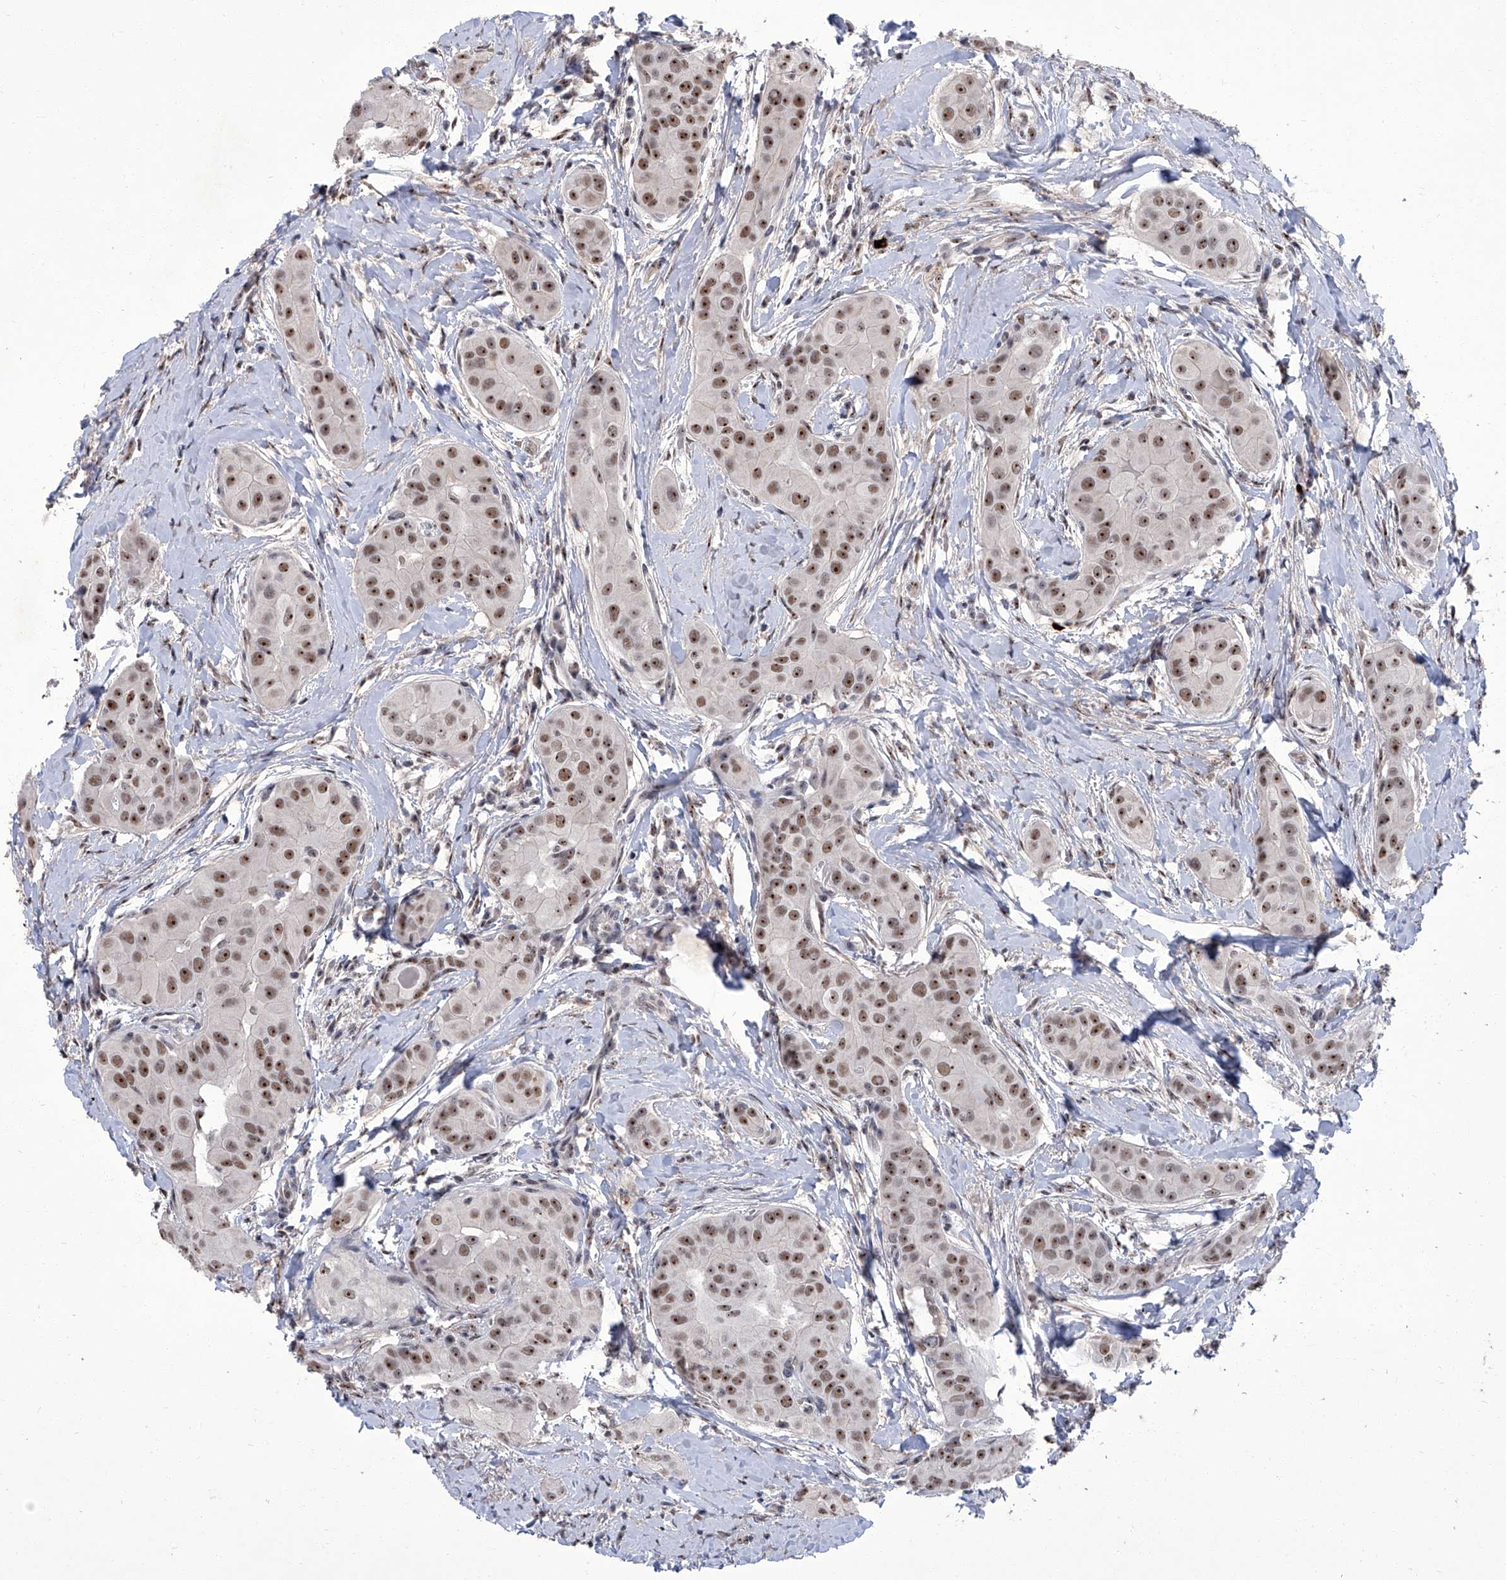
{"staining": {"intensity": "moderate", "quantity": ">75%", "location": "nuclear"}, "tissue": "thyroid cancer", "cell_type": "Tumor cells", "image_type": "cancer", "snomed": [{"axis": "morphology", "description": "Papillary adenocarcinoma, NOS"}, {"axis": "topography", "description": "Thyroid gland"}], "caption": "Immunohistochemistry (IHC) micrograph of neoplastic tissue: human papillary adenocarcinoma (thyroid) stained using immunohistochemistry displays medium levels of moderate protein expression localized specifically in the nuclear of tumor cells, appearing as a nuclear brown color.", "gene": "CMTR1", "patient": {"sex": "male", "age": 33}}